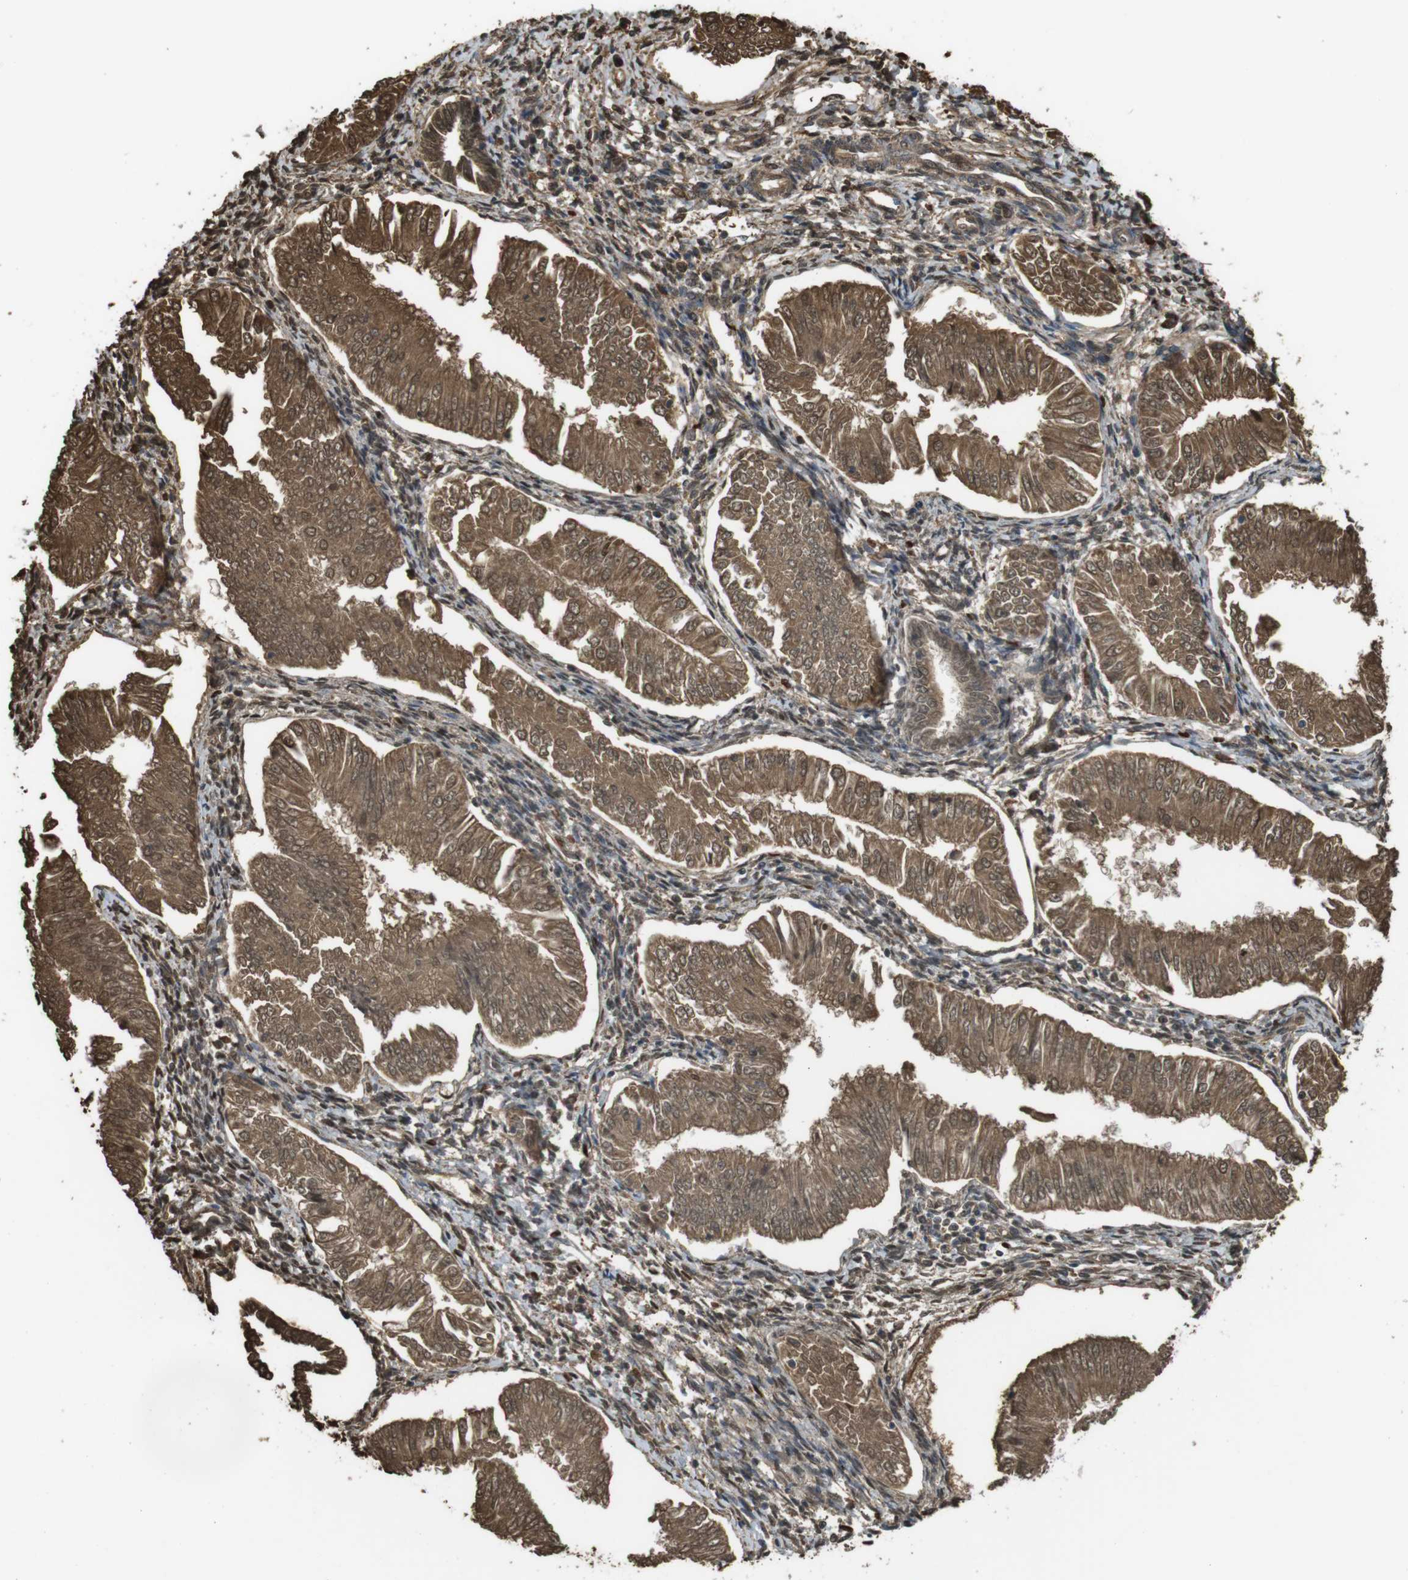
{"staining": {"intensity": "moderate", "quantity": ">75%", "location": "cytoplasmic/membranous,nuclear"}, "tissue": "endometrial cancer", "cell_type": "Tumor cells", "image_type": "cancer", "snomed": [{"axis": "morphology", "description": "Adenocarcinoma, NOS"}, {"axis": "topography", "description": "Endometrium"}], "caption": "Tumor cells reveal medium levels of moderate cytoplasmic/membranous and nuclear staining in approximately >75% of cells in adenocarcinoma (endometrial).", "gene": "LTBP4", "patient": {"sex": "female", "age": 53}}